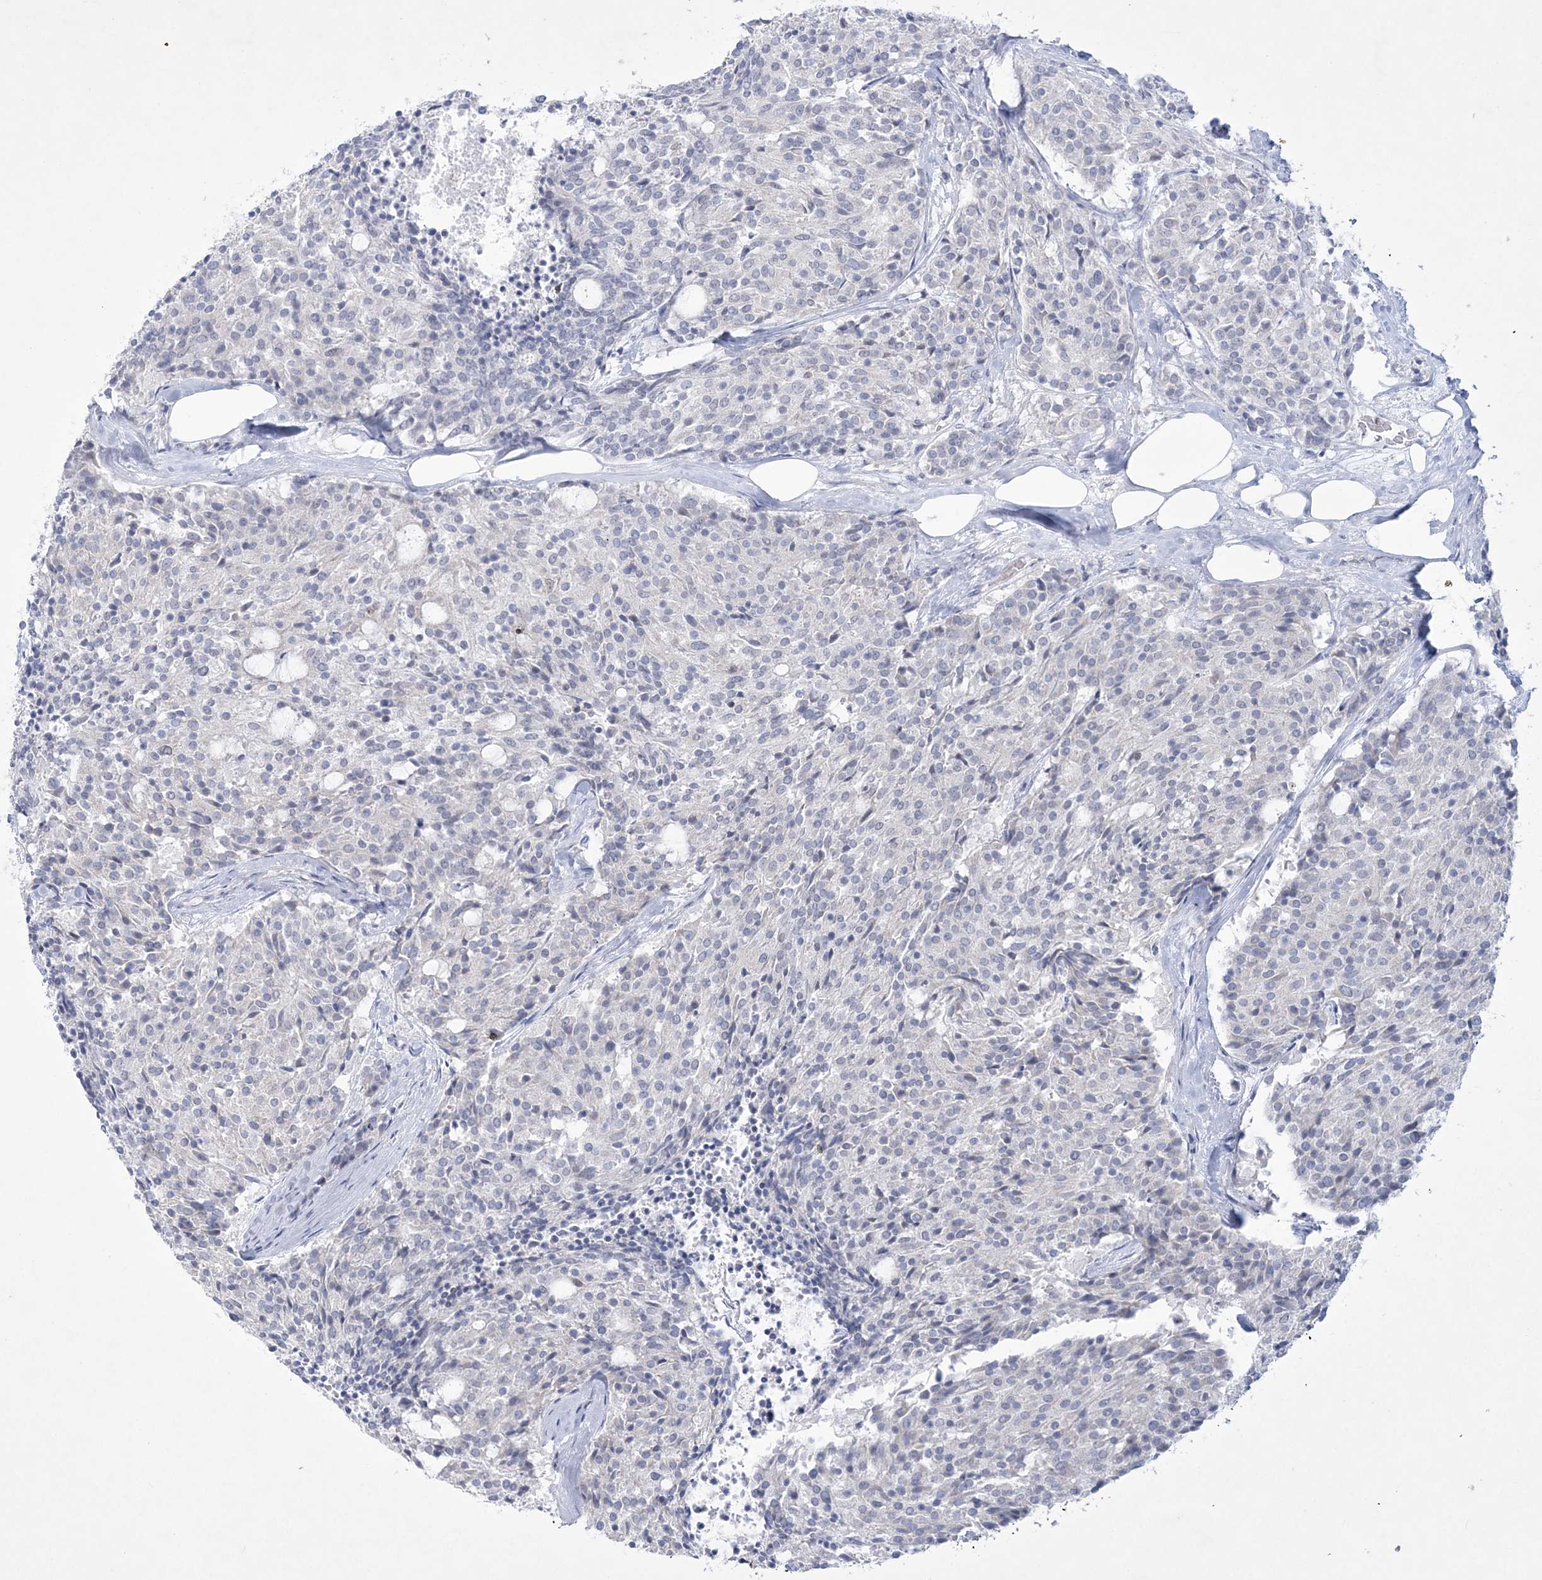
{"staining": {"intensity": "negative", "quantity": "none", "location": "none"}, "tissue": "carcinoid", "cell_type": "Tumor cells", "image_type": "cancer", "snomed": [{"axis": "morphology", "description": "Carcinoid, malignant, NOS"}, {"axis": "topography", "description": "Pancreas"}], "caption": "There is no significant expression in tumor cells of carcinoid. The staining was performed using DAB to visualize the protein expression in brown, while the nuclei were stained in blue with hematoxylin (Magnification: 20x).", "gene": "WDR27", "patient": {"sex": "female", "age": 54}}